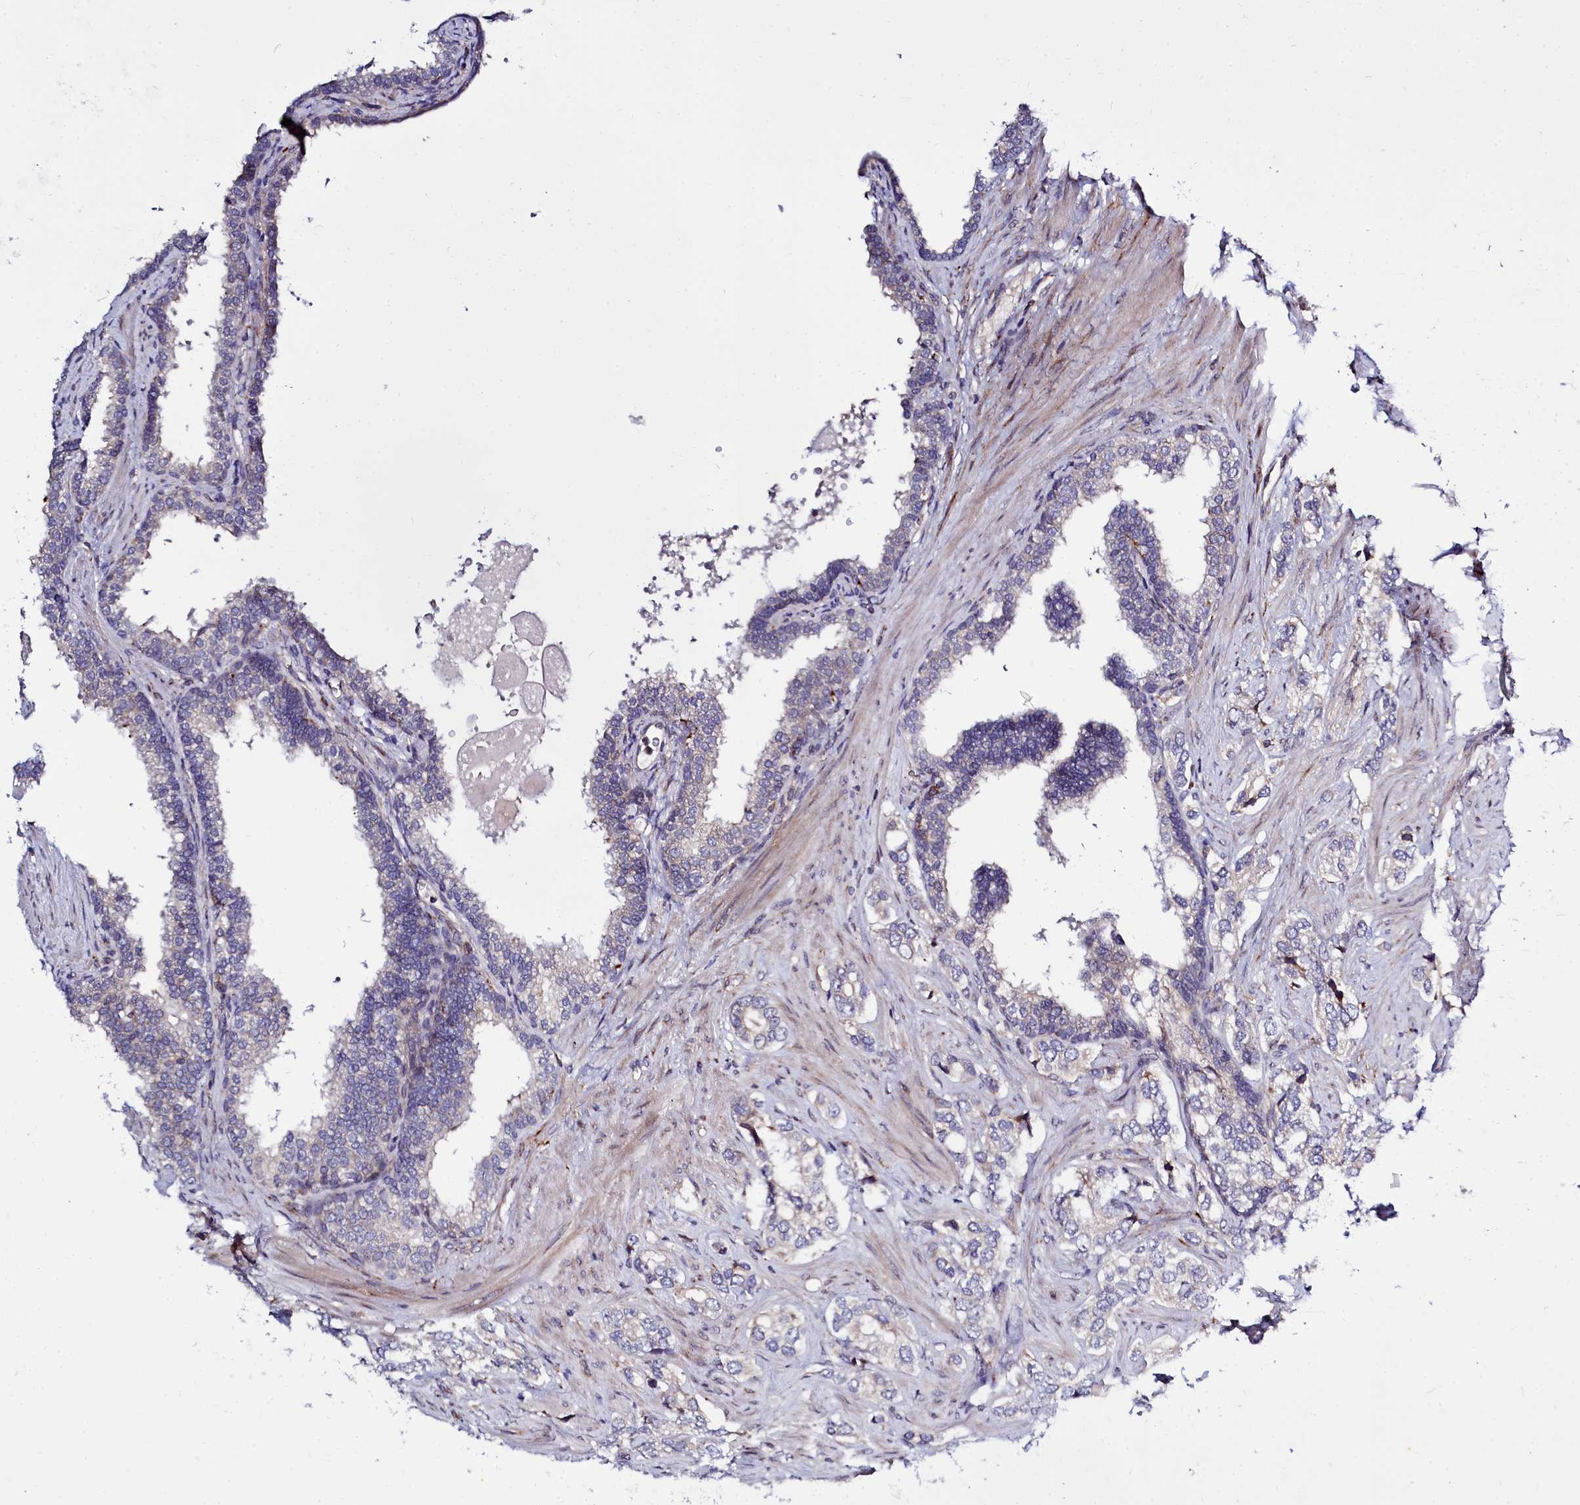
{"staining": {"intensity": "negative", "quantity": "none", "location": "none"}, "tissue": "prostate cancer", "cell_type": "Tumor cells", "image_type": "cancer", "snomed": [{"axis": "morphology", "description": "Adenocarcinoma, High grade"}, {"axis": "topography", "description": "Prostate"}], "caption": "IHC micrograph of human adenocarcinoma (high-grade) (prostate) stained for a protein (brown), which shows no positivity in tumor cells. (IHC, brightfield microscopy, high magnification).", "gene": "RAPGEF4", "patient": {"sex": "male", "age": 66}}